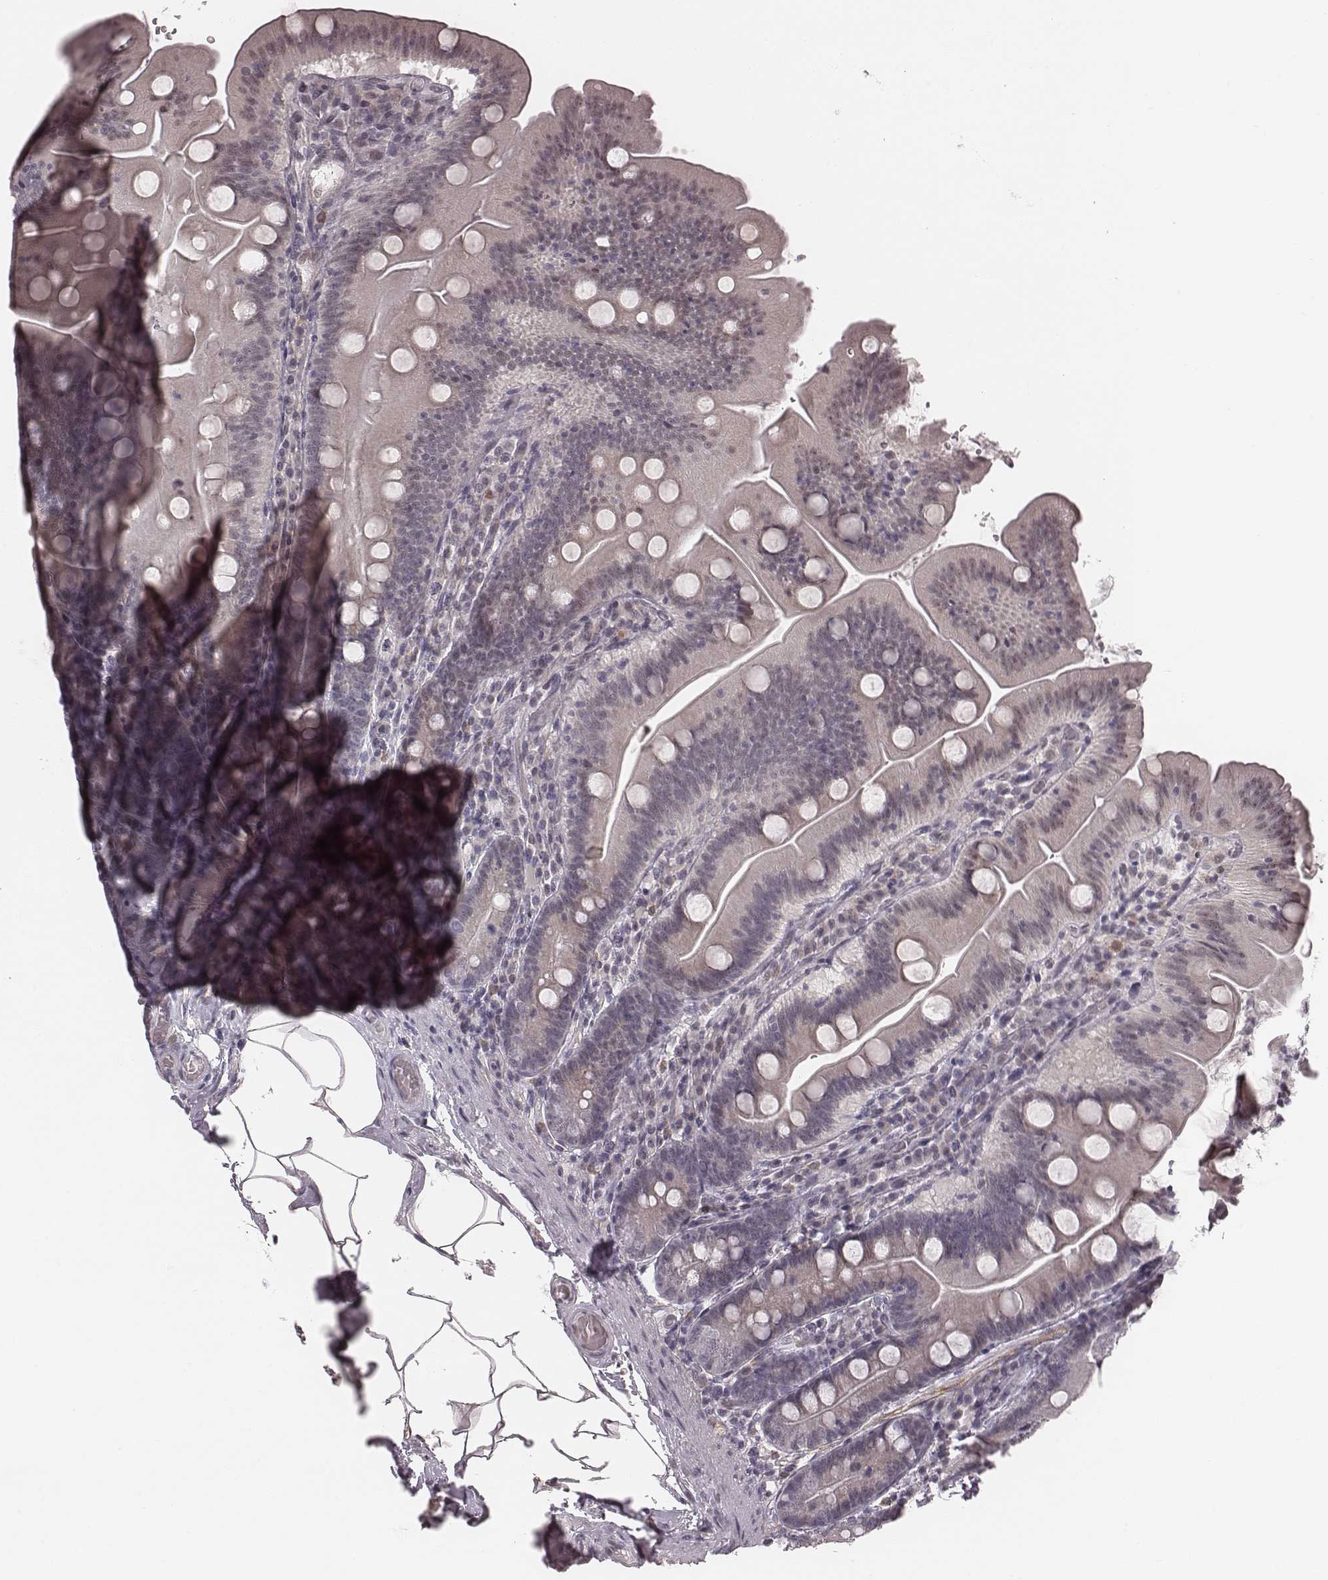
{"staining": {"intensity": "negative", "quantity": "none", "location": "none"}, "tissue": "small intestine", "cell_type": "Glandular cells", "image_type": "normal", "snomed": [{"axis": "morphology", "description": "Normal tissue, NOS"}, {"axis": "topography", "description": "Small intestine"}], "caption": "Image shows no significant protein positivity in glandular cells of normal small intestine.", "gene": "RPGRIP1", "patient": {"sex": "male", "age": 37}}